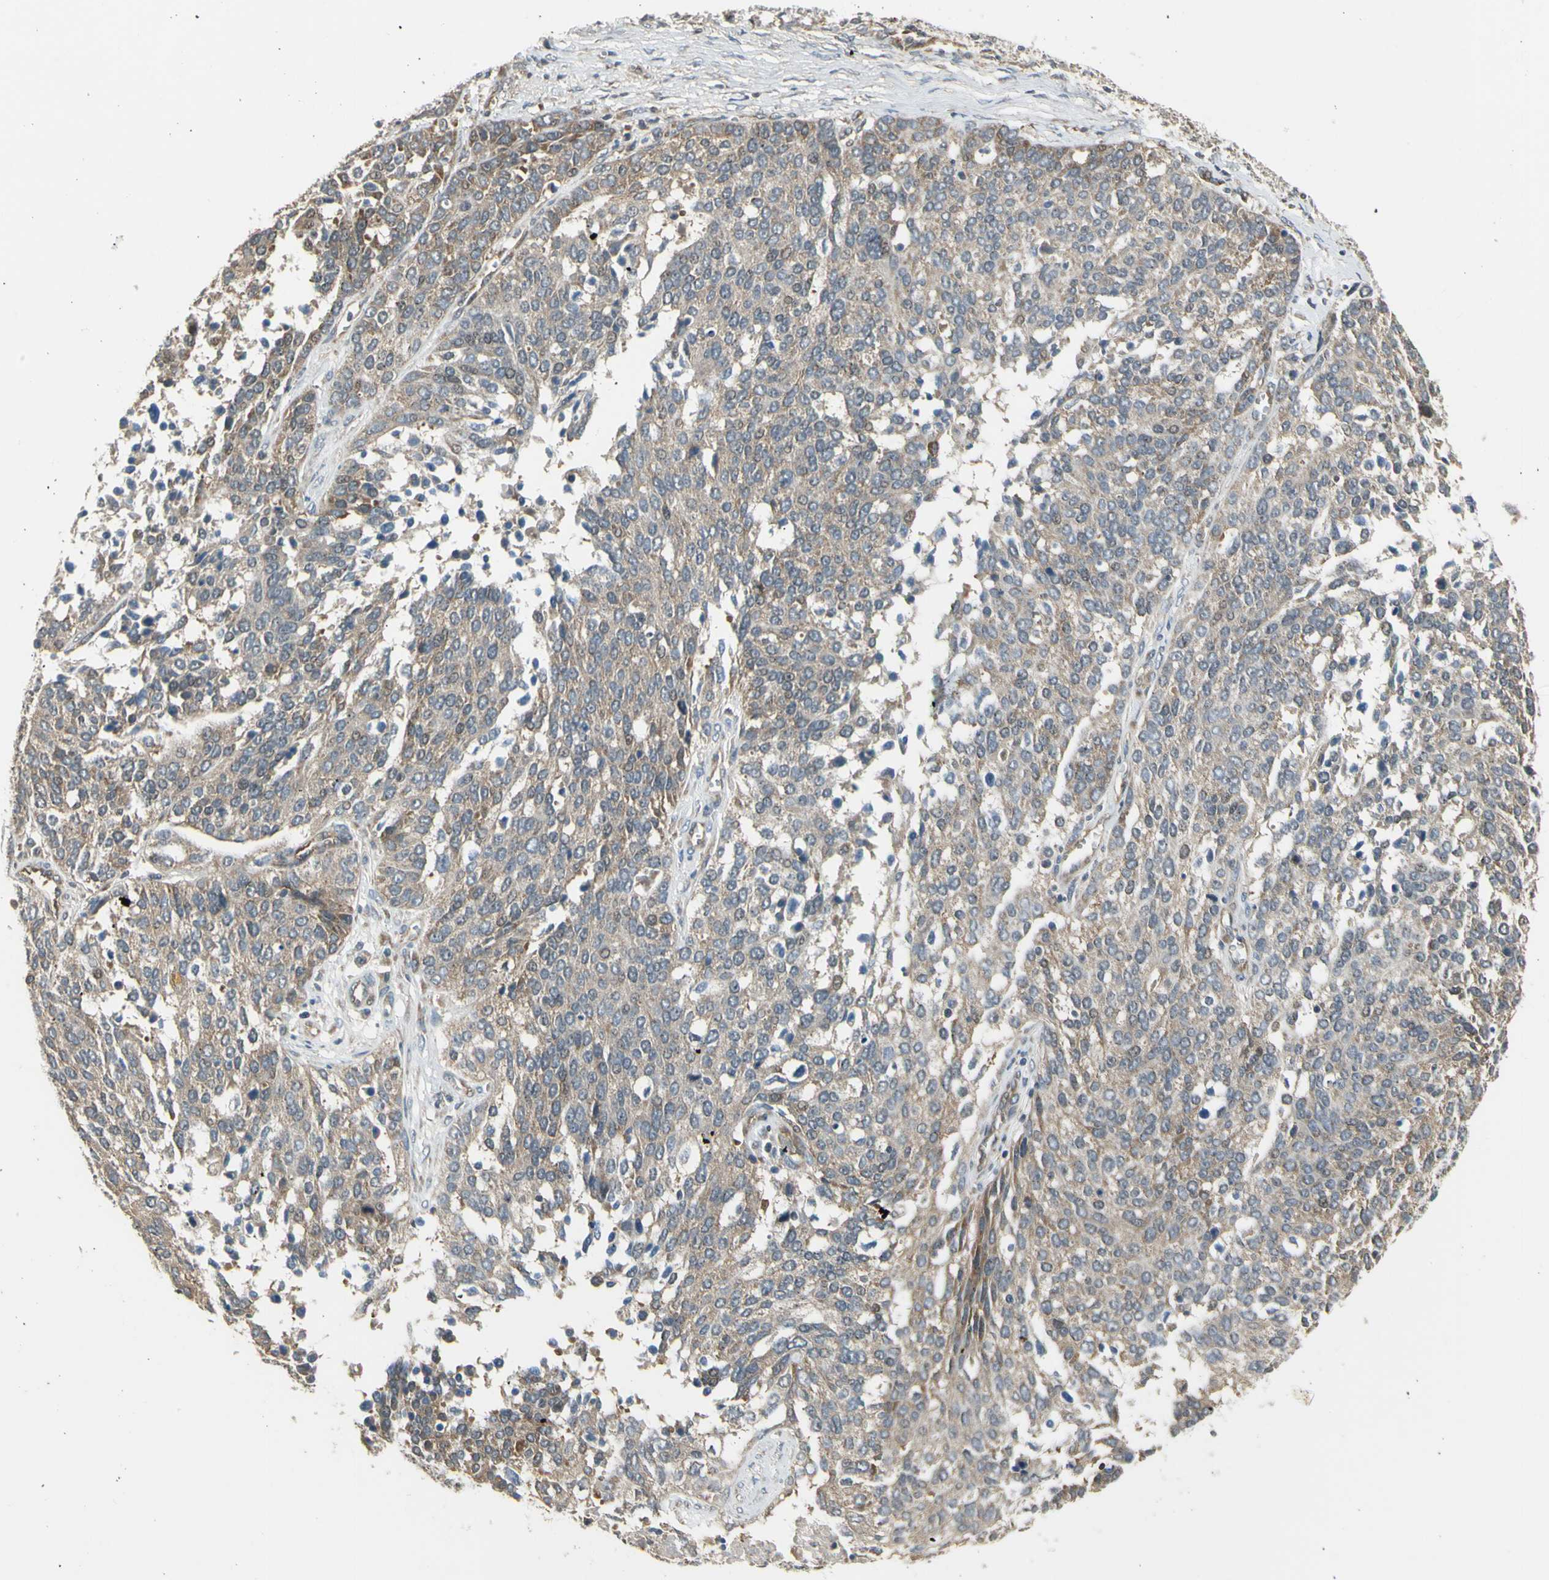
{"staining": {"intensity": "moderate", "quantity": ">75%", "location": "cytoplasmic/membranous"}, "tissue": "ovarian cancer", "cell_type": "Tumor cells", "image_type": "cancer", "snomed": [{"axis": "morphology", "description": "Cystadenocarcinoma, serous, NOS"}, {"axis": "topography", "description": "Ovary"}], "caption": "Immunohistochemical staining of ovarian cancer reveals medium levels of moderate cytoplasmic/membranous protein positivity in about >75% of tumor cells.", "gene": "EFNB2", "patient": {"sex": "female", "age": 44}}